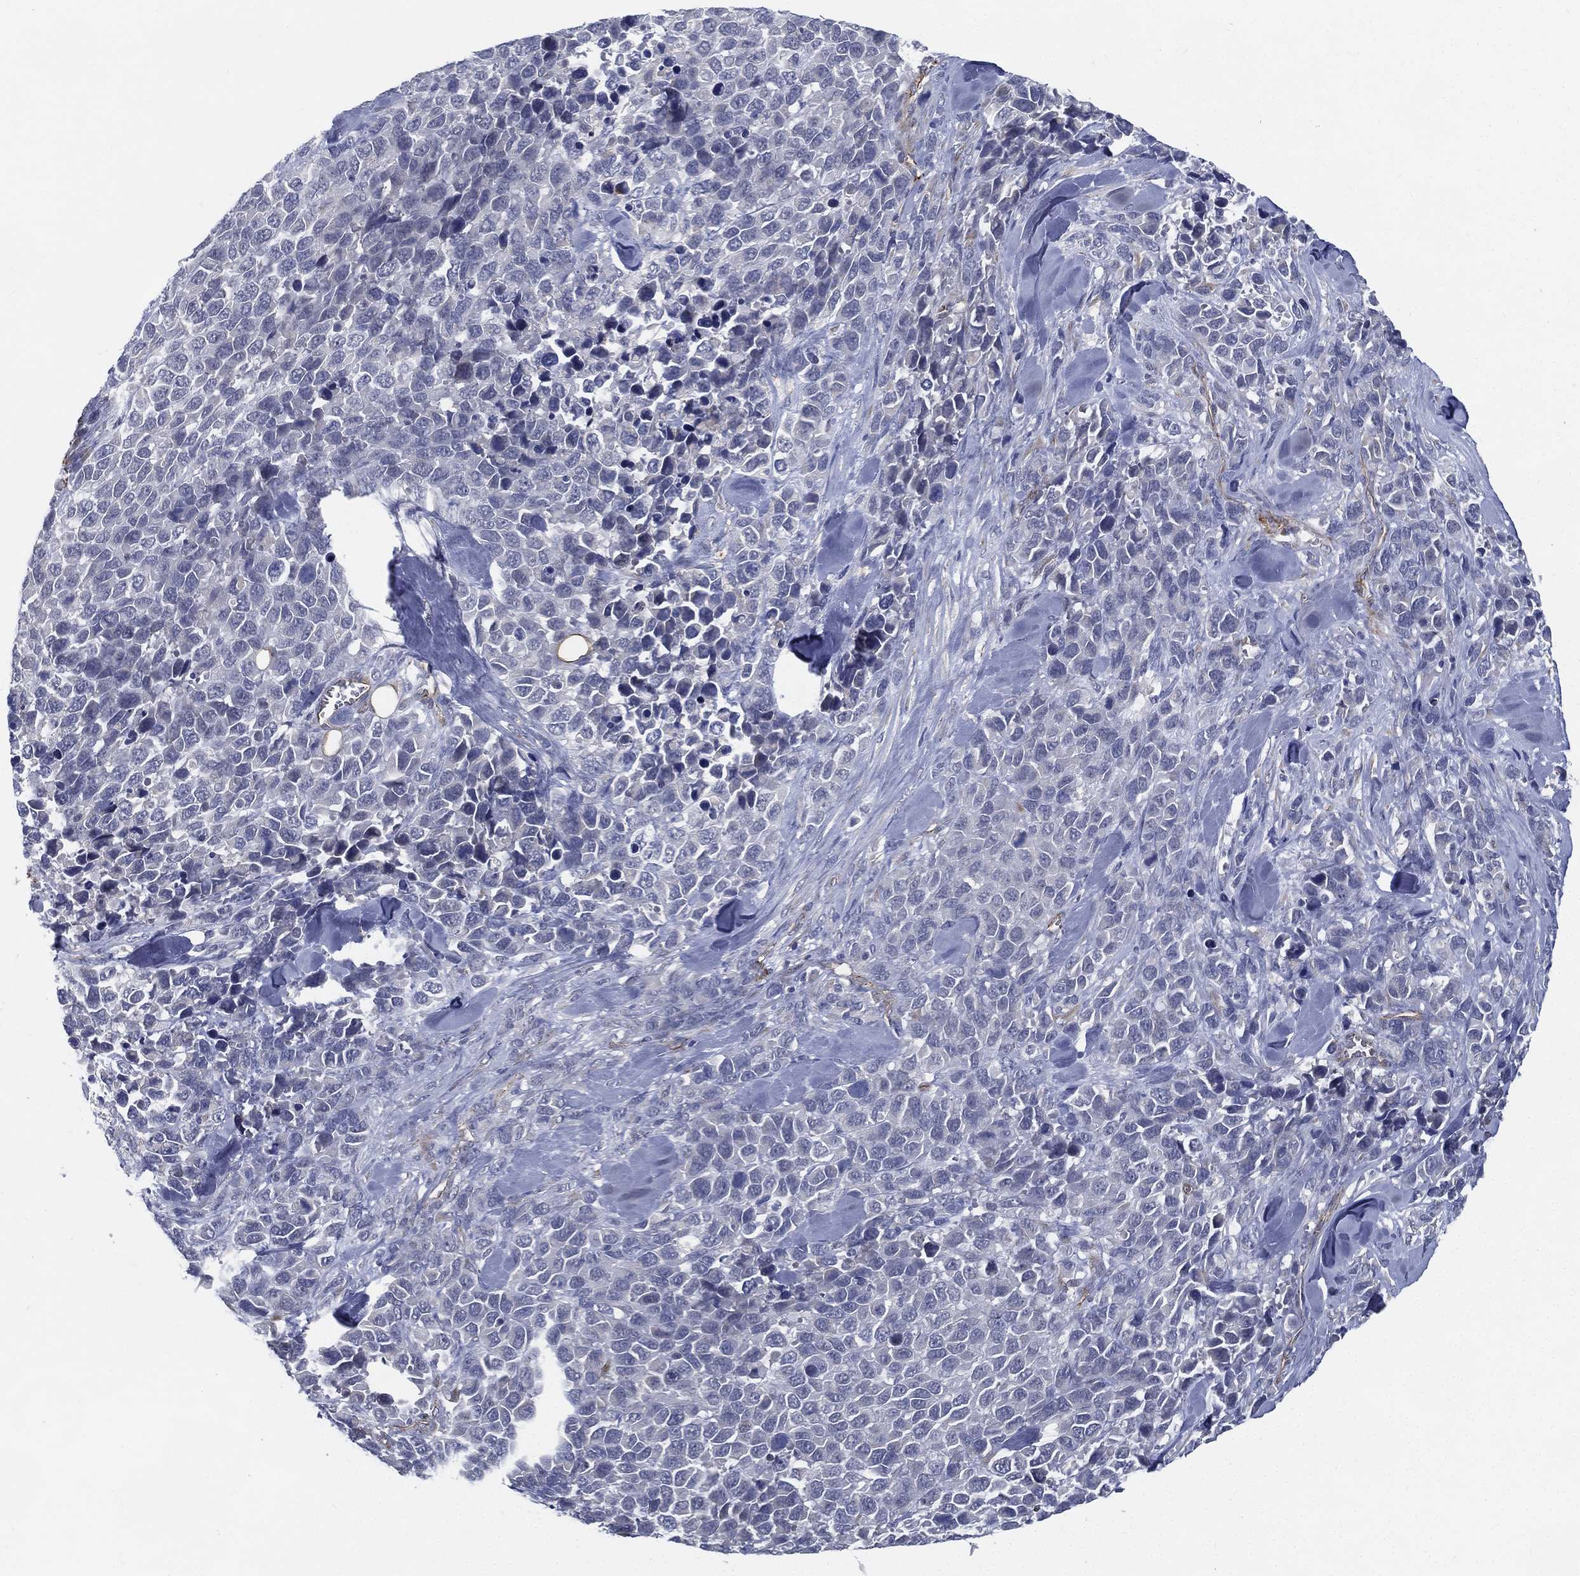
{"staining": {"intensity": "negative", "quantity": "none", "location": "none"}, "tissue": "melanoma", "cell_type": "Tumor cells", "image_type": "cancer", "snomed": [{"axis": "morphology", "description": "Malignant melanoma, Metastatic site"}, {"axis": "topography", "description": "Skin"}], "caption": "Tumor cells show no significant expression in melanoma. (DAB (3,3'-diaminobenzidine) immunohistochemistry, high magnification).", "gene": "LRRC56", "patient": {"sex": "male", "age": 84}}